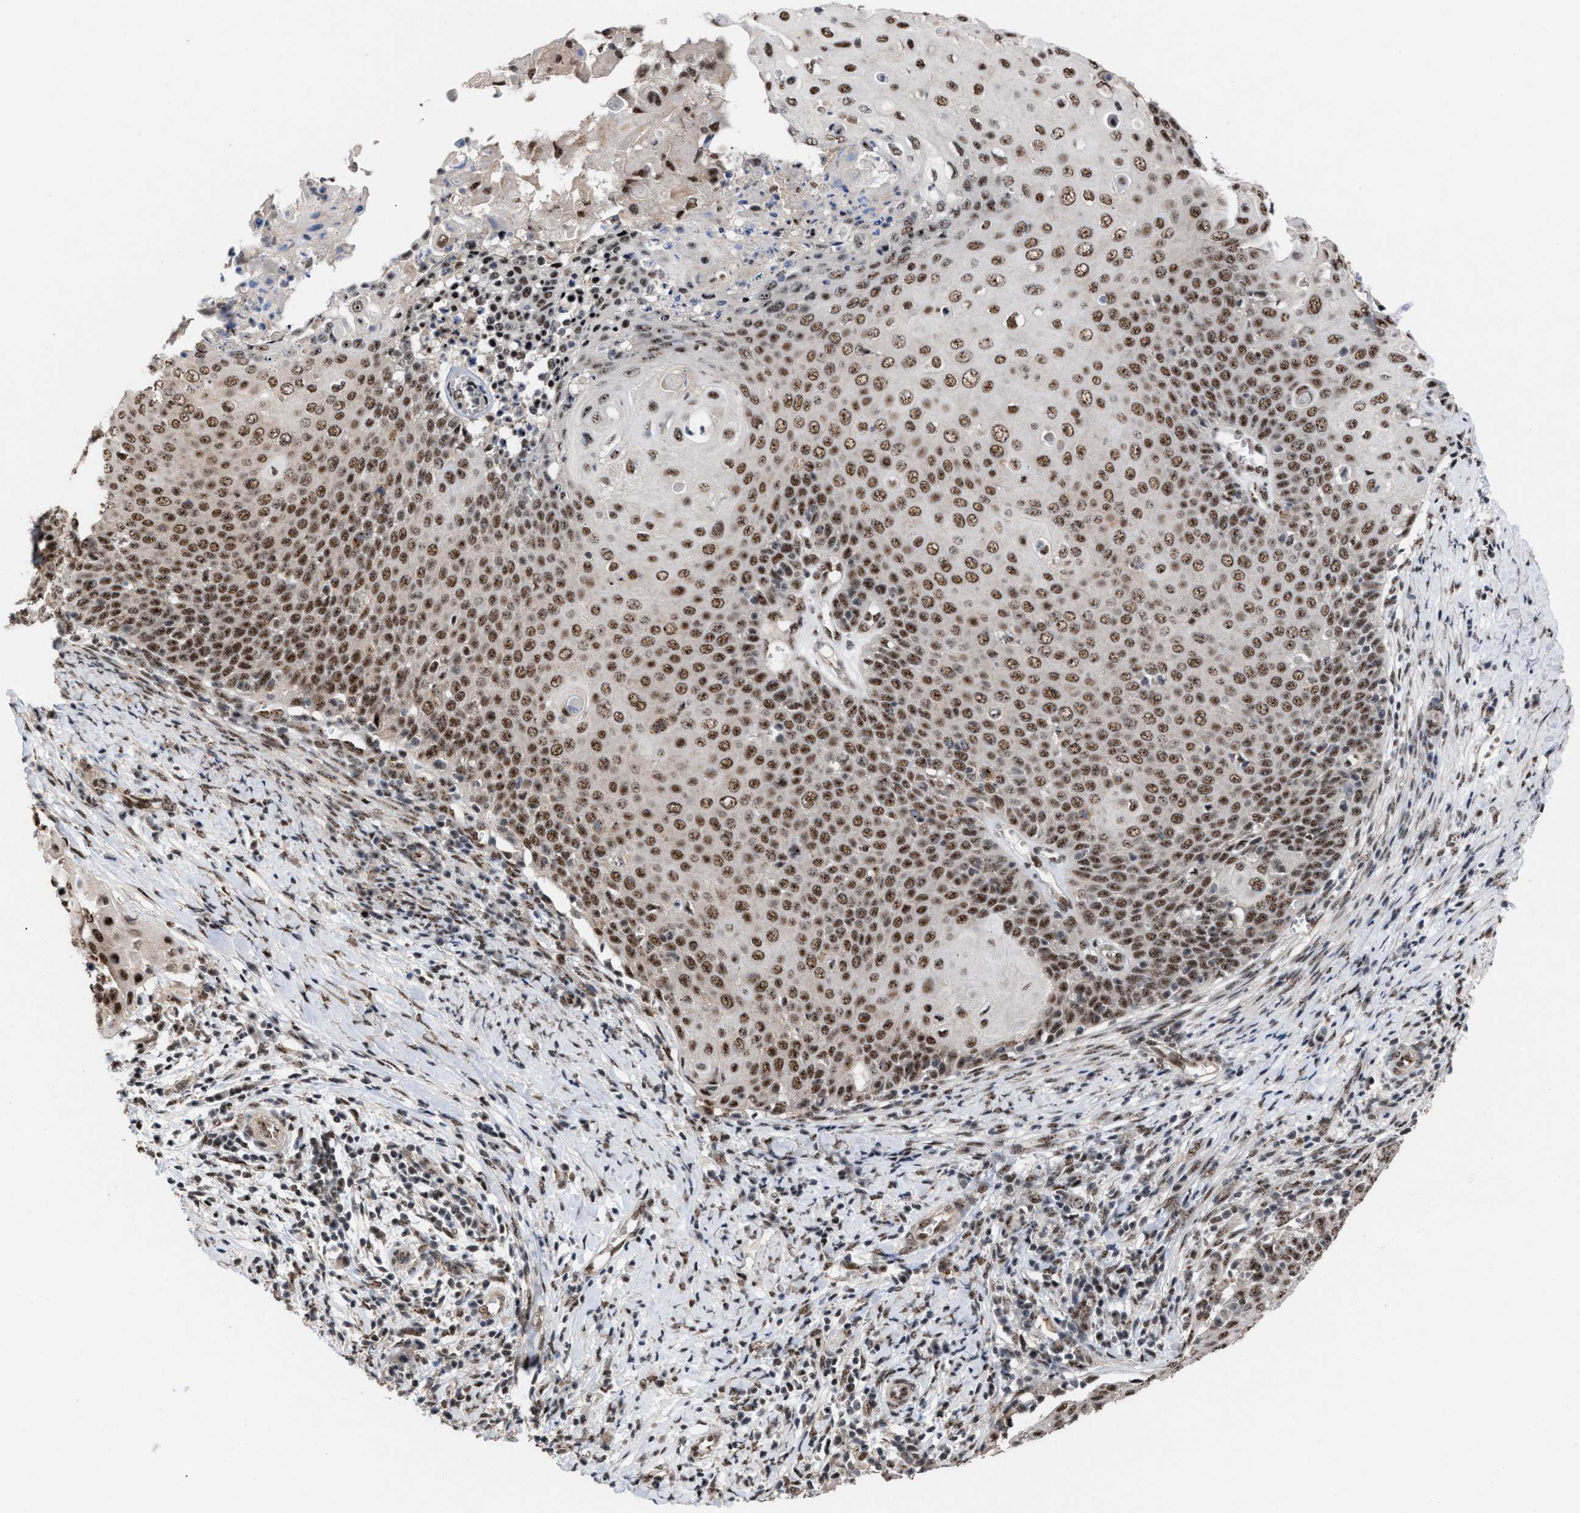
{"staining": {"intensity": "strong", "quantity": ">75%", "location": "nuclear"}, "tissue": "cervical cancer", "cell_type": "Tumor cells", "image_type": "cancer", "snomed": [{"axis": "morphology", "description": "Squamous cell carcinoma, NOS"}, {"axis": "topography", "description": "Cervix"}], "caption": "Immunohistochemical staining of cervical squamous cell carcinoma exhibits high levels of strong nuclear protein positivity in approximately >75% of tumor cells.", "gene": "EIF4A3", "patient": {"sex": "female", "age": 39}}